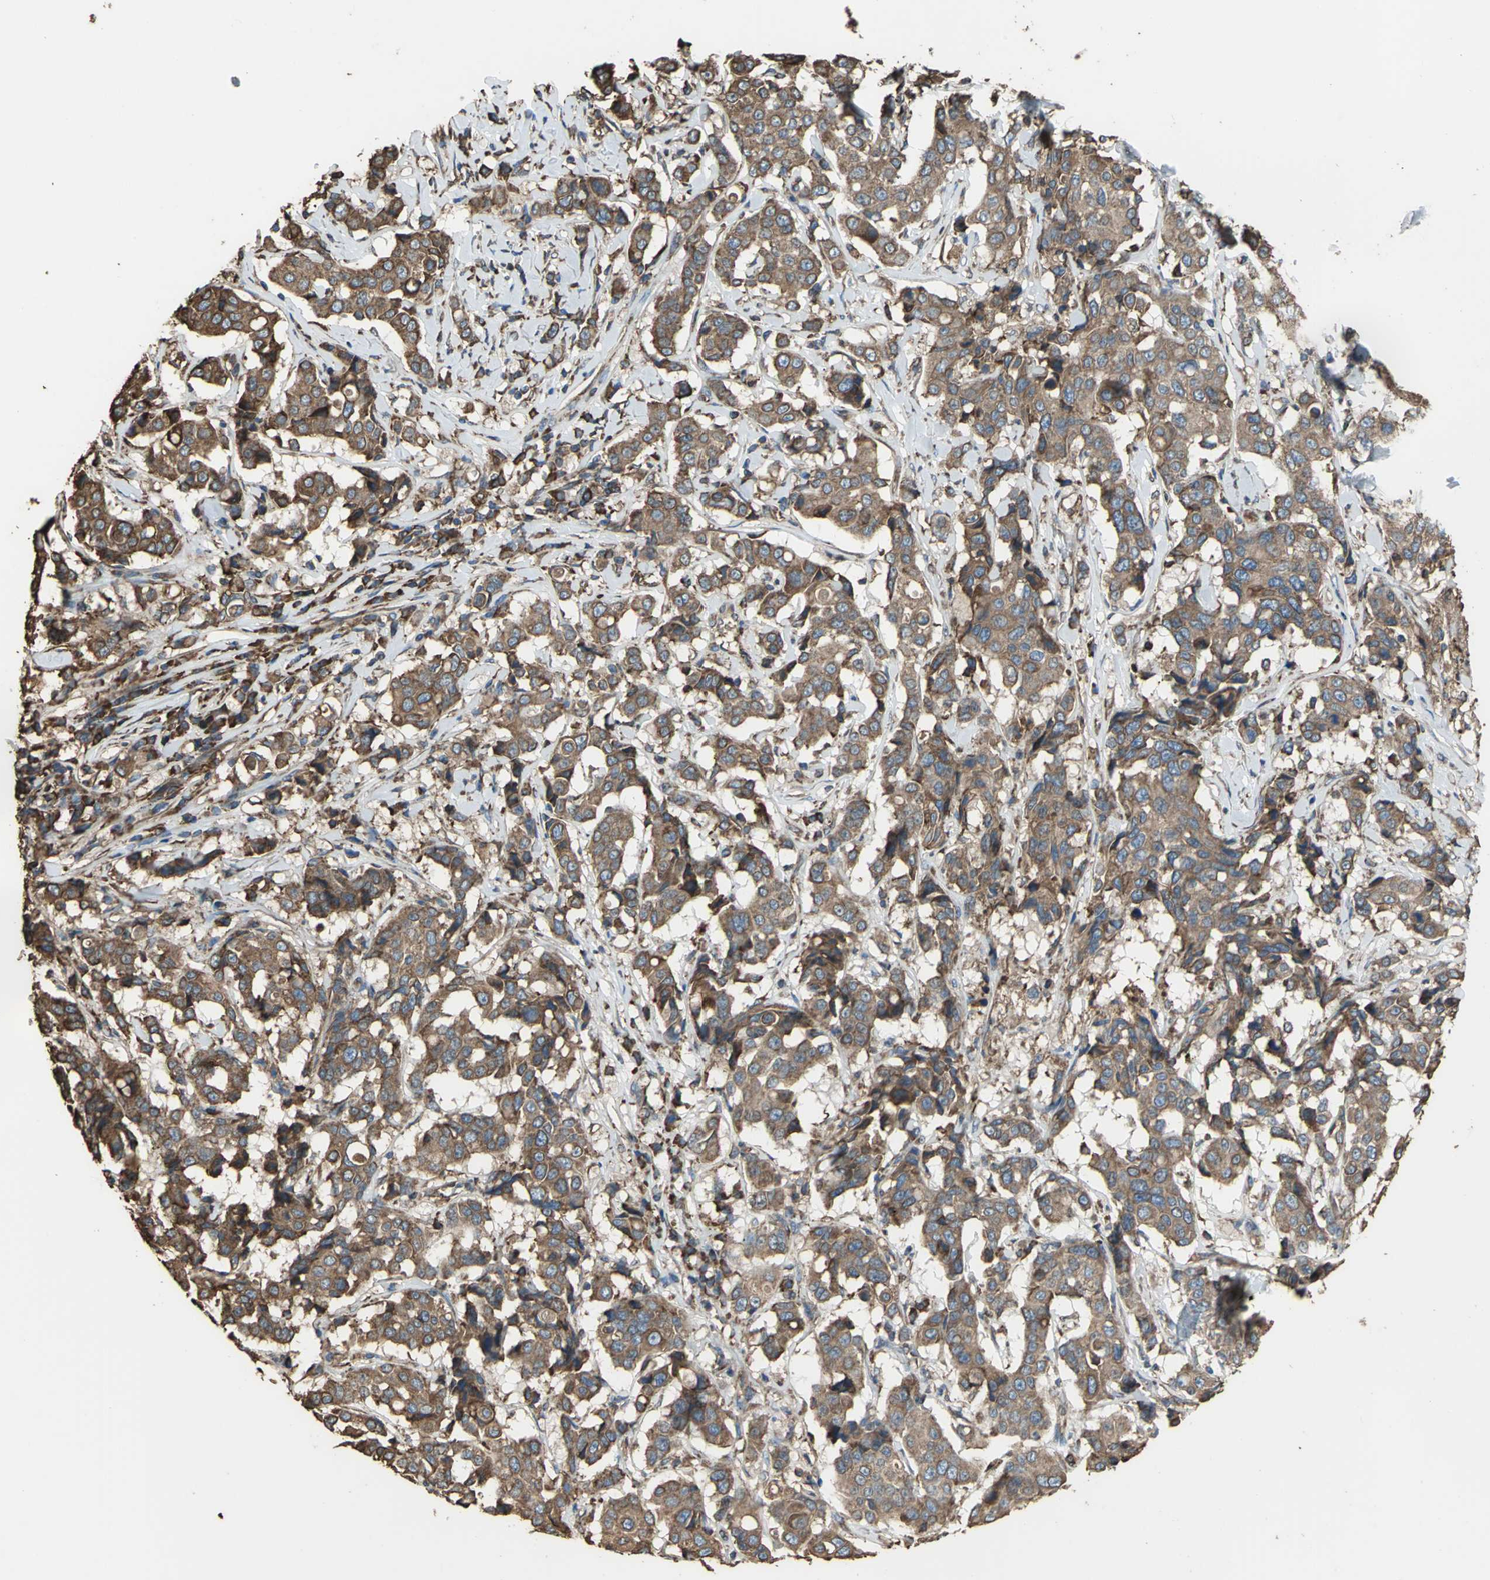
{"staining": {"intensity": "strong", "quantity": ">75%", "location": "cytoplasmic/membranous"}, "tissue": "breast cancer", "cell_type": "Tumor cells", "image_type": "cancer", "snomed": [{"axis": "morphology", "description": "Duct carcinoma"}, {"axis": "topography", "description": "Breast"}], "caption": "Immunohistochemical staining of breast invasive ductal carcinoma displays strong cytoplasmic/membranous protein expression in about >75% of tumor cells. (IHC, brightfield microscopy, high magnification).", "gene": "GPANK1", "patient": {"sex": "female", "age": 27}}